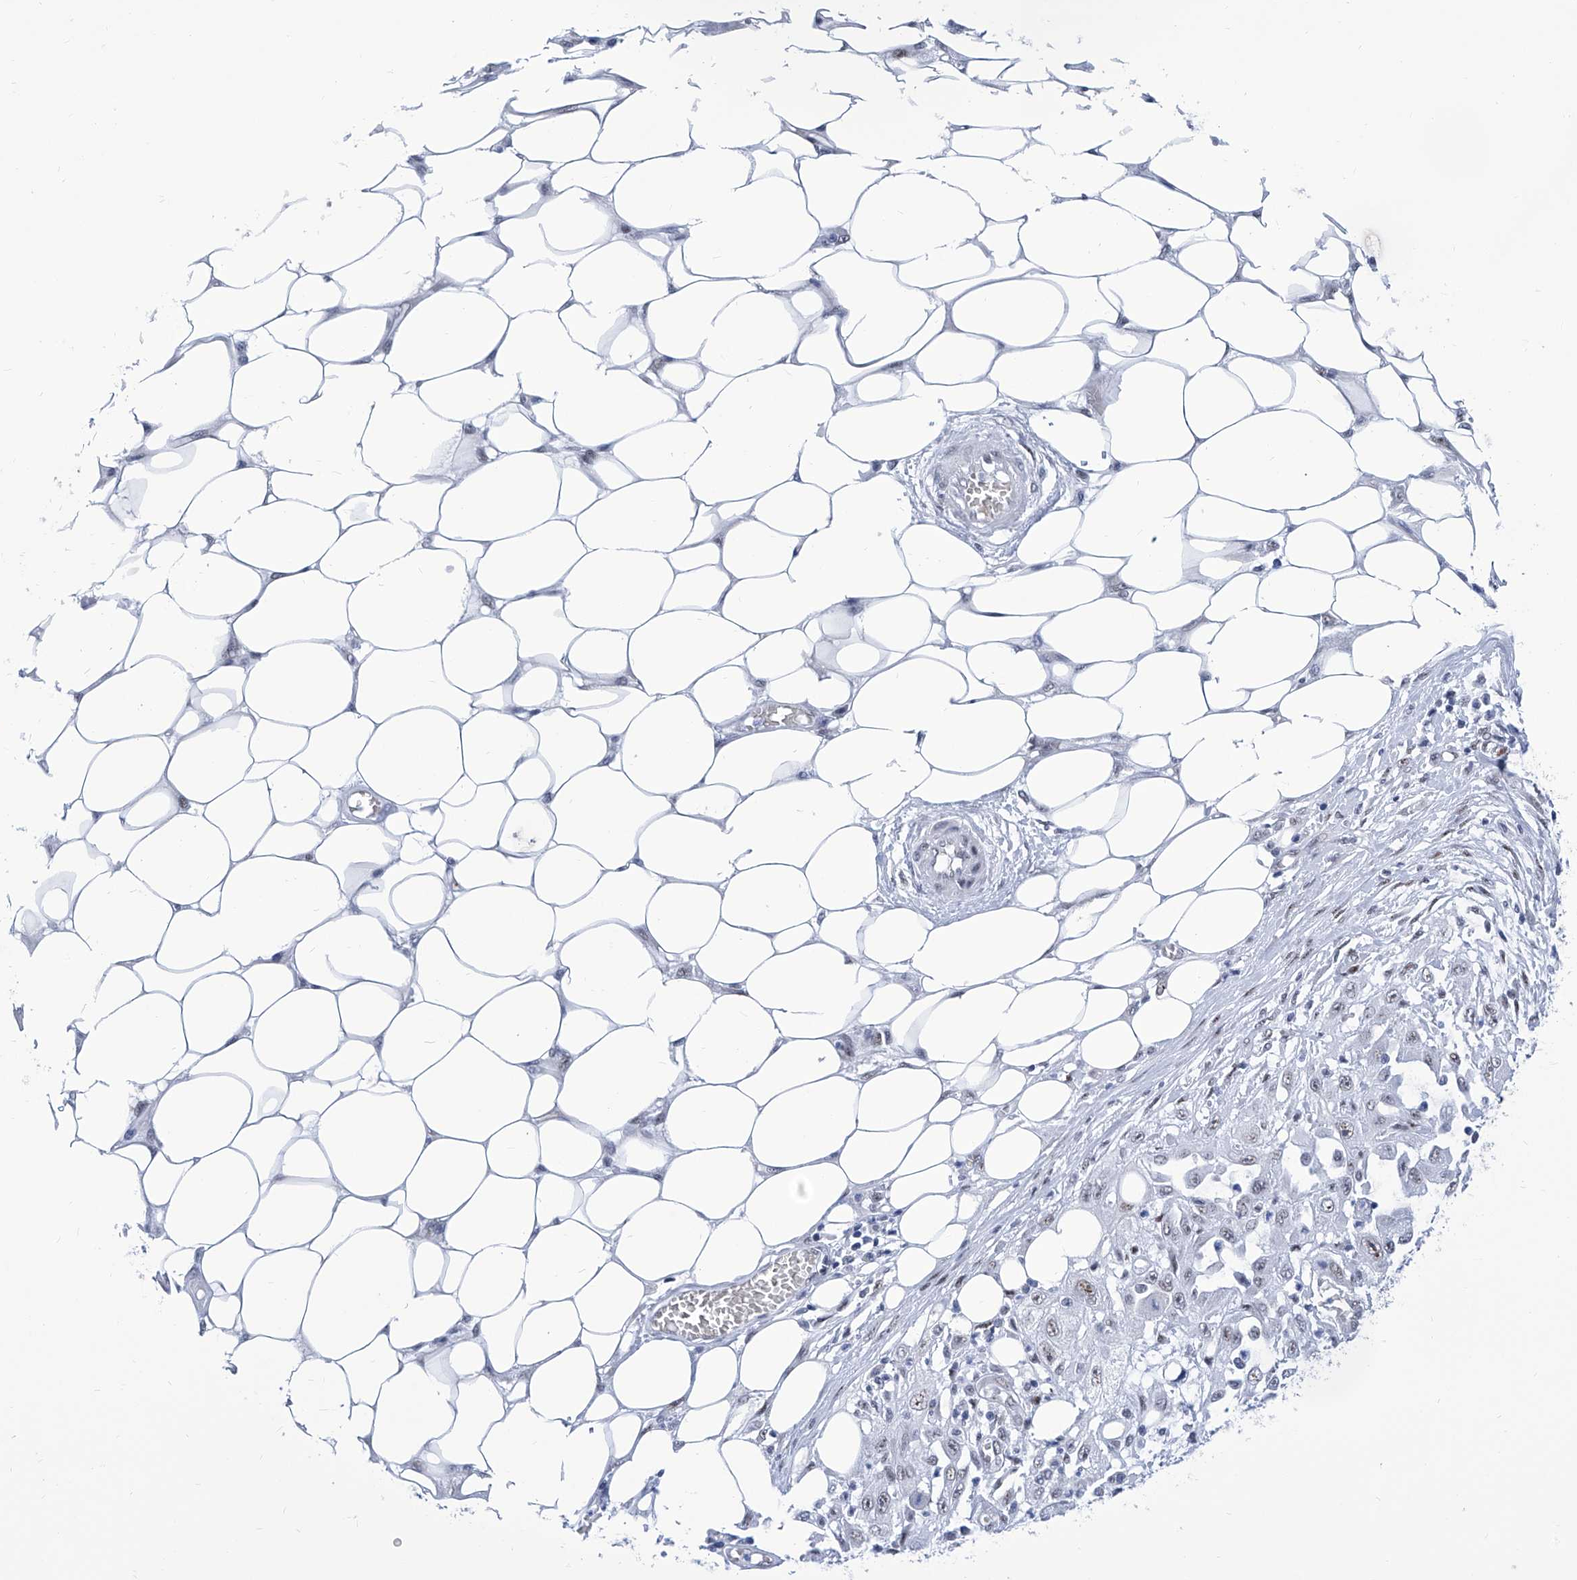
{"staining": {"intensity": "weak", "quantity": "25%-75%", "location": "nuclear"}, "tissue": "skin cancer", "cell_type": "Tumor cells", "image_type": "cancer", "snomed": [{"axis": "morphology", "description": "Squamous cell carcinoma, NOS"}, {"axis": "morphology", "description": "Squamous cell carcinoma, metastatic, NOS"}, {"axis": "topography", "description": "Skin"}, {"axis": "topography", "description": "Lymph node"}], "caption": "The micrograph shows staining of skin cancer (metastatic squamous cell carcinoma), revealing weak nuclear protein expression (brown color) within tumor cells.", "gene": "SART1", "patient": {"sex": "male", "age": 75}}